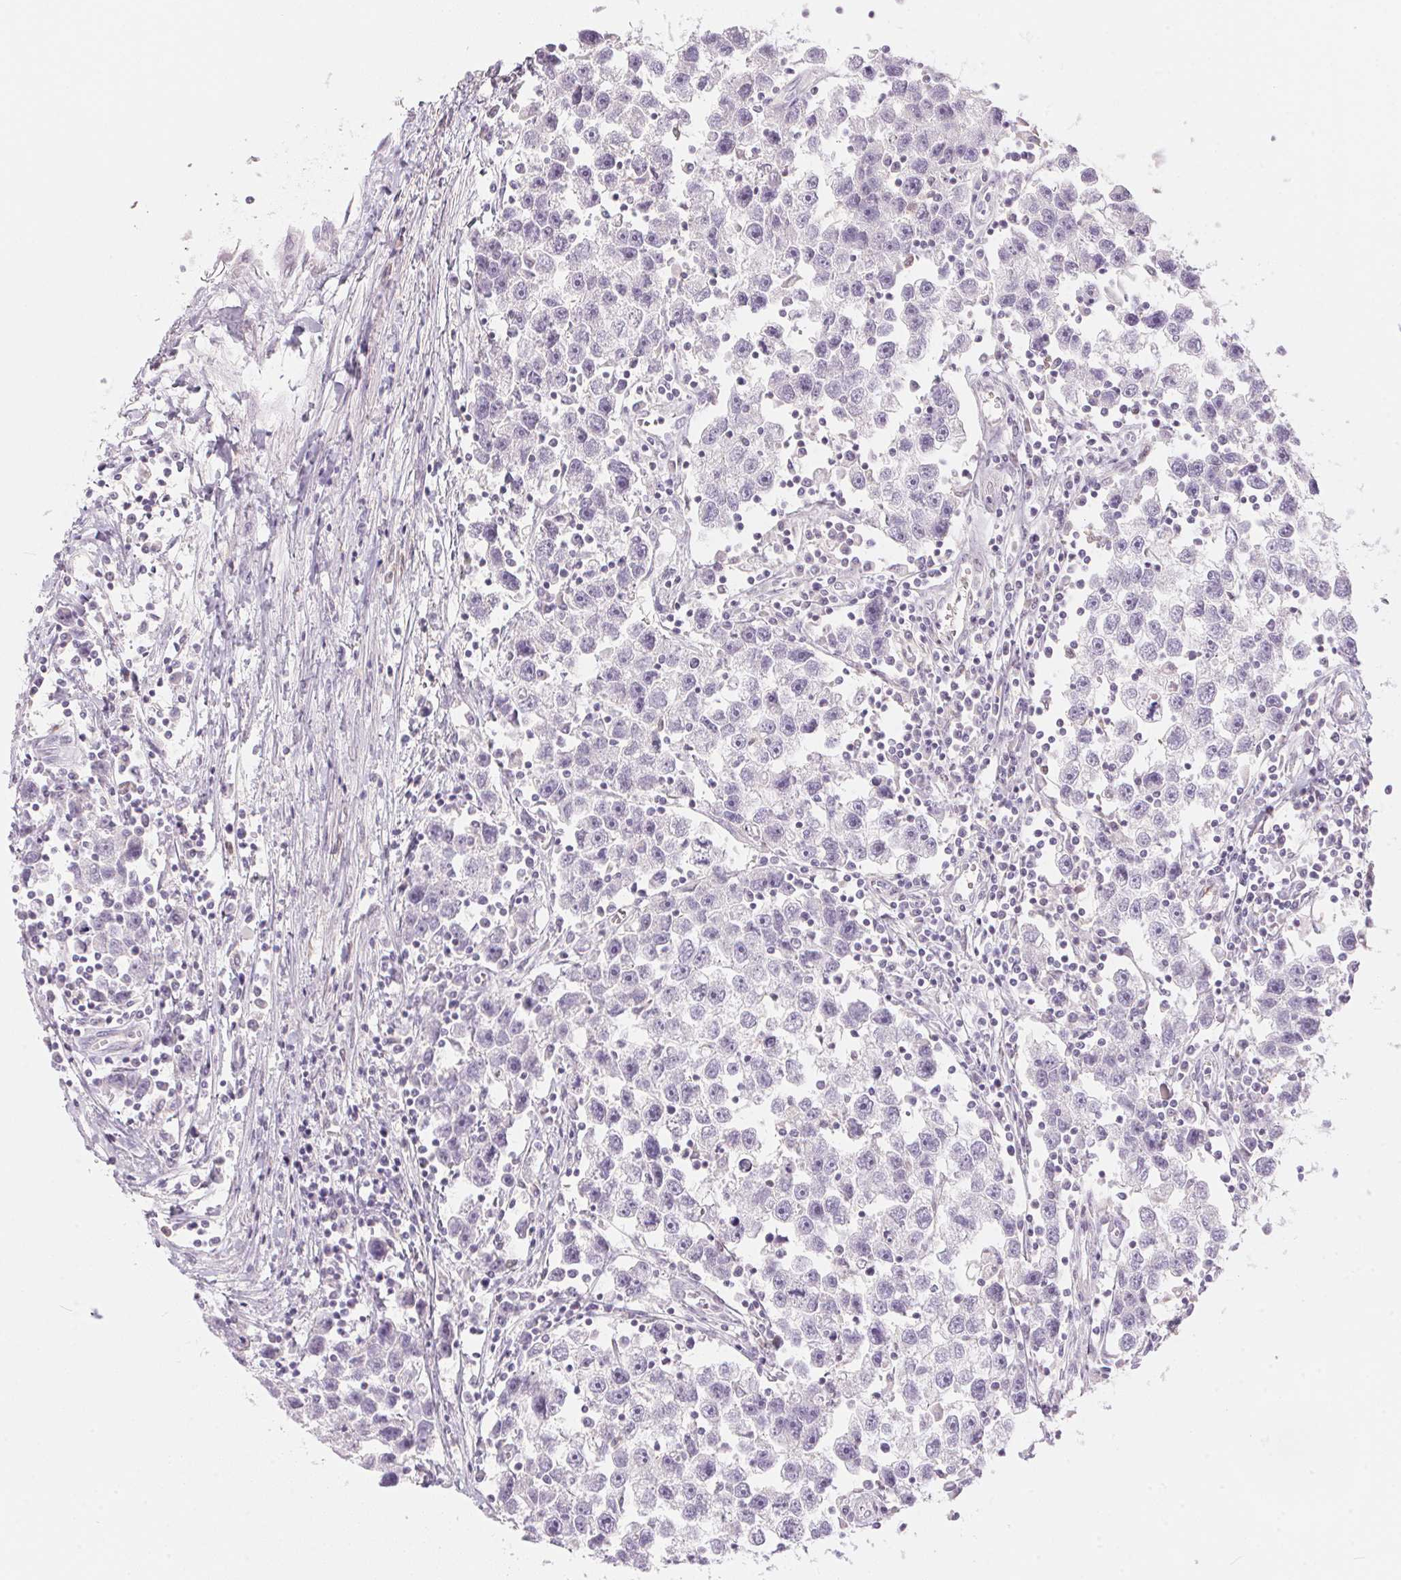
{"staining": {"intensity": "negative", "quantity": "none", "location": "none"}, "tissue": "testis cancer", "cell_type": "Tumor cells", "image_type": "cancer", "snomed": [{"axis": "morphology", "description": "Seminoma, NOS"}, {"axis": "topography", "description": "Testis"}], "caption": "This is a micrograph of immunohistochemistry staining of testis cancer, which shows no expression in tumor cells.", "gene": "SERPINB1", "patient": {"sex": "male", "age": 30}}